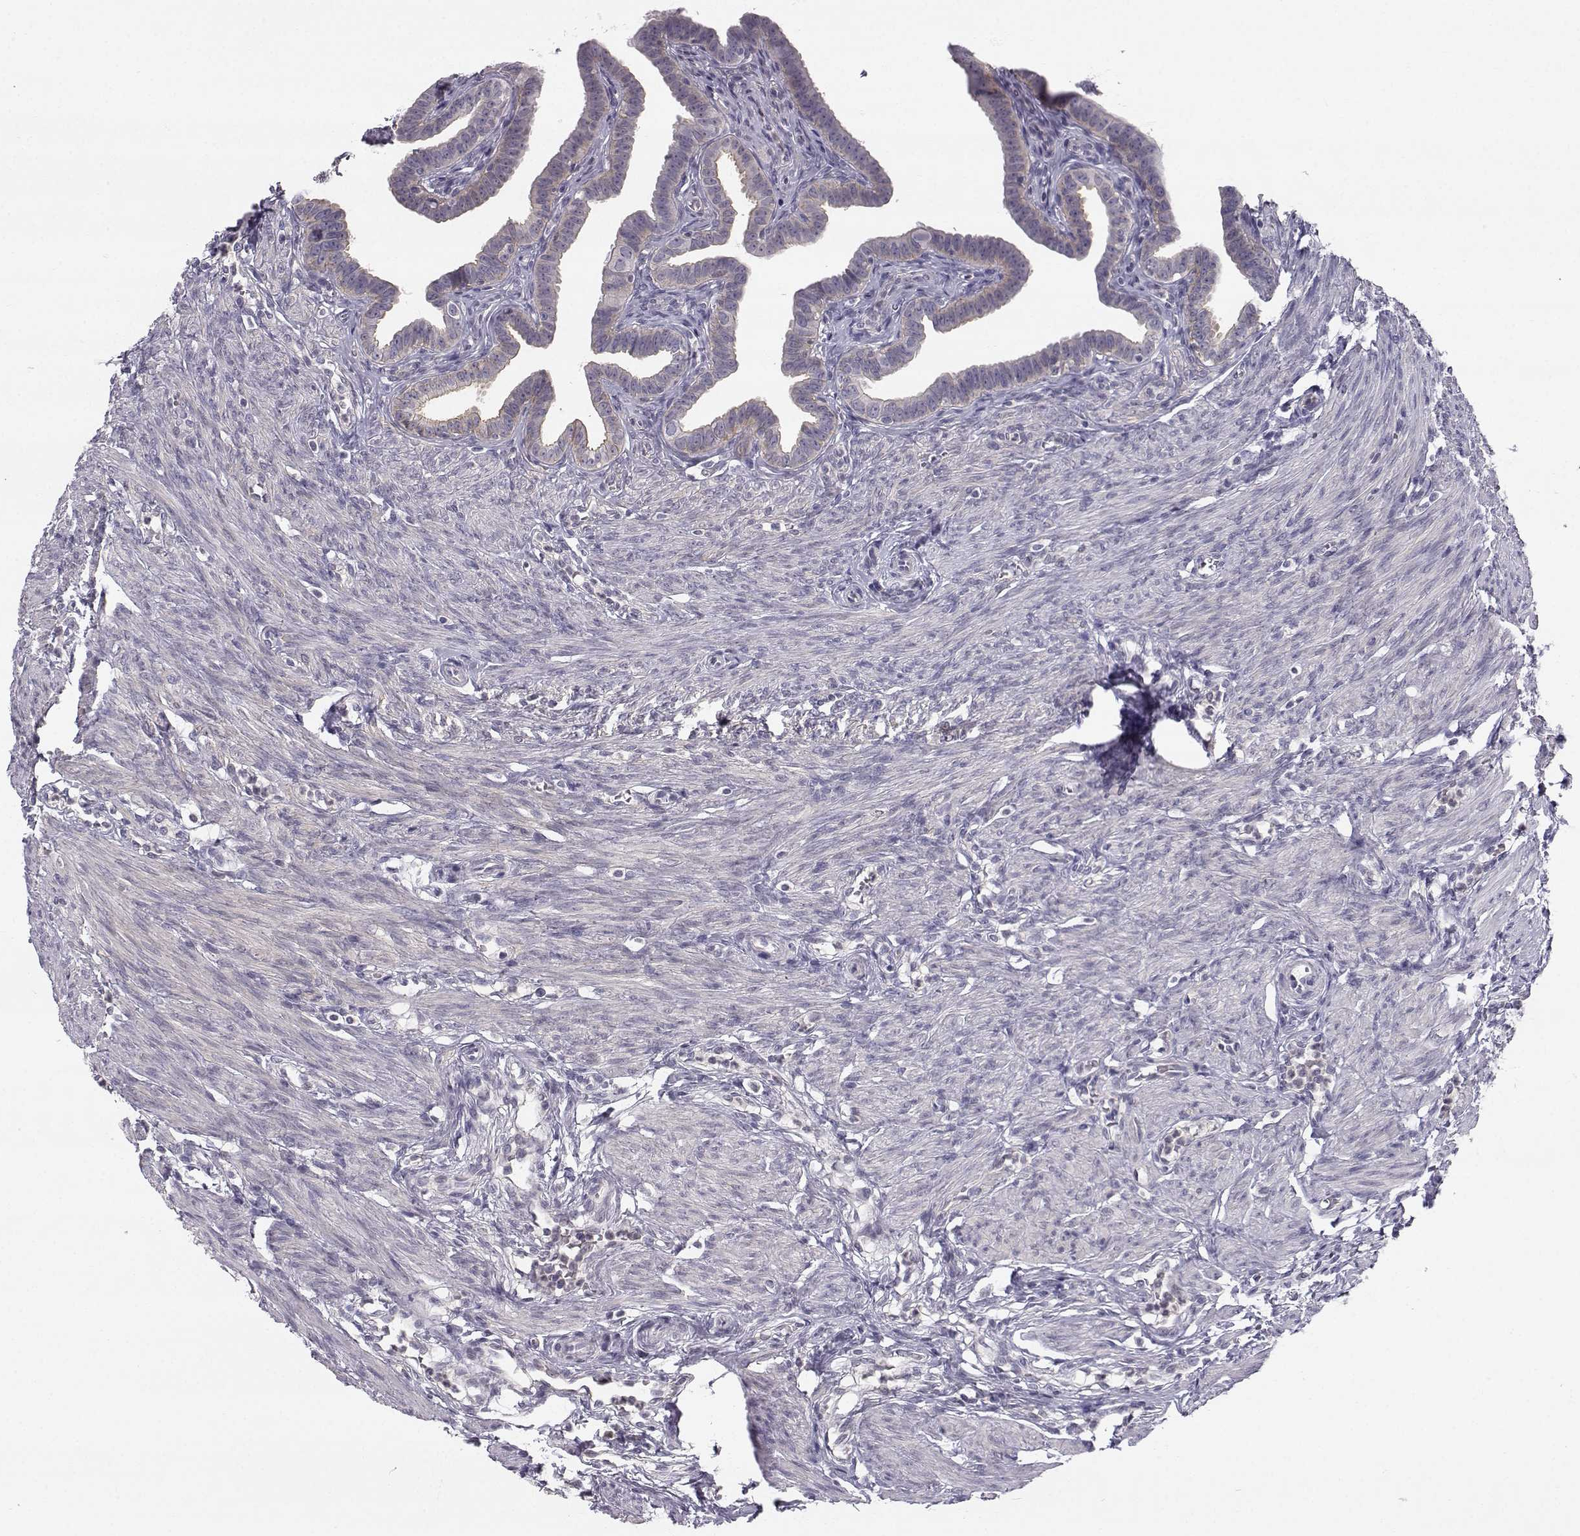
{"staining": {"intensity": "weak", "quantity": "25%-75%", "location": "cytoplasmic/membranous"}, "tissue": "fallopian tube", "cell_type": "Glandular cells", "image_type": "normal", "snomed": [{"axis": "morphology", "description": "Normal tissue, NOS"}, {"axis": "topography", "description": "Fallopian tube"}, {"axis": "topography", "description": "Ovary"}], "caption": "Immunohistochemical staining of normal fallopian tube demonstrates weak cytoplasmic/membranous protein positivity in approximately 25%-75% of glandular cells. (DAB IHC with brightfield microscopy, high magnification).", "gene": "ZNF185", "patient": {"sex": "female", "age": 33}}